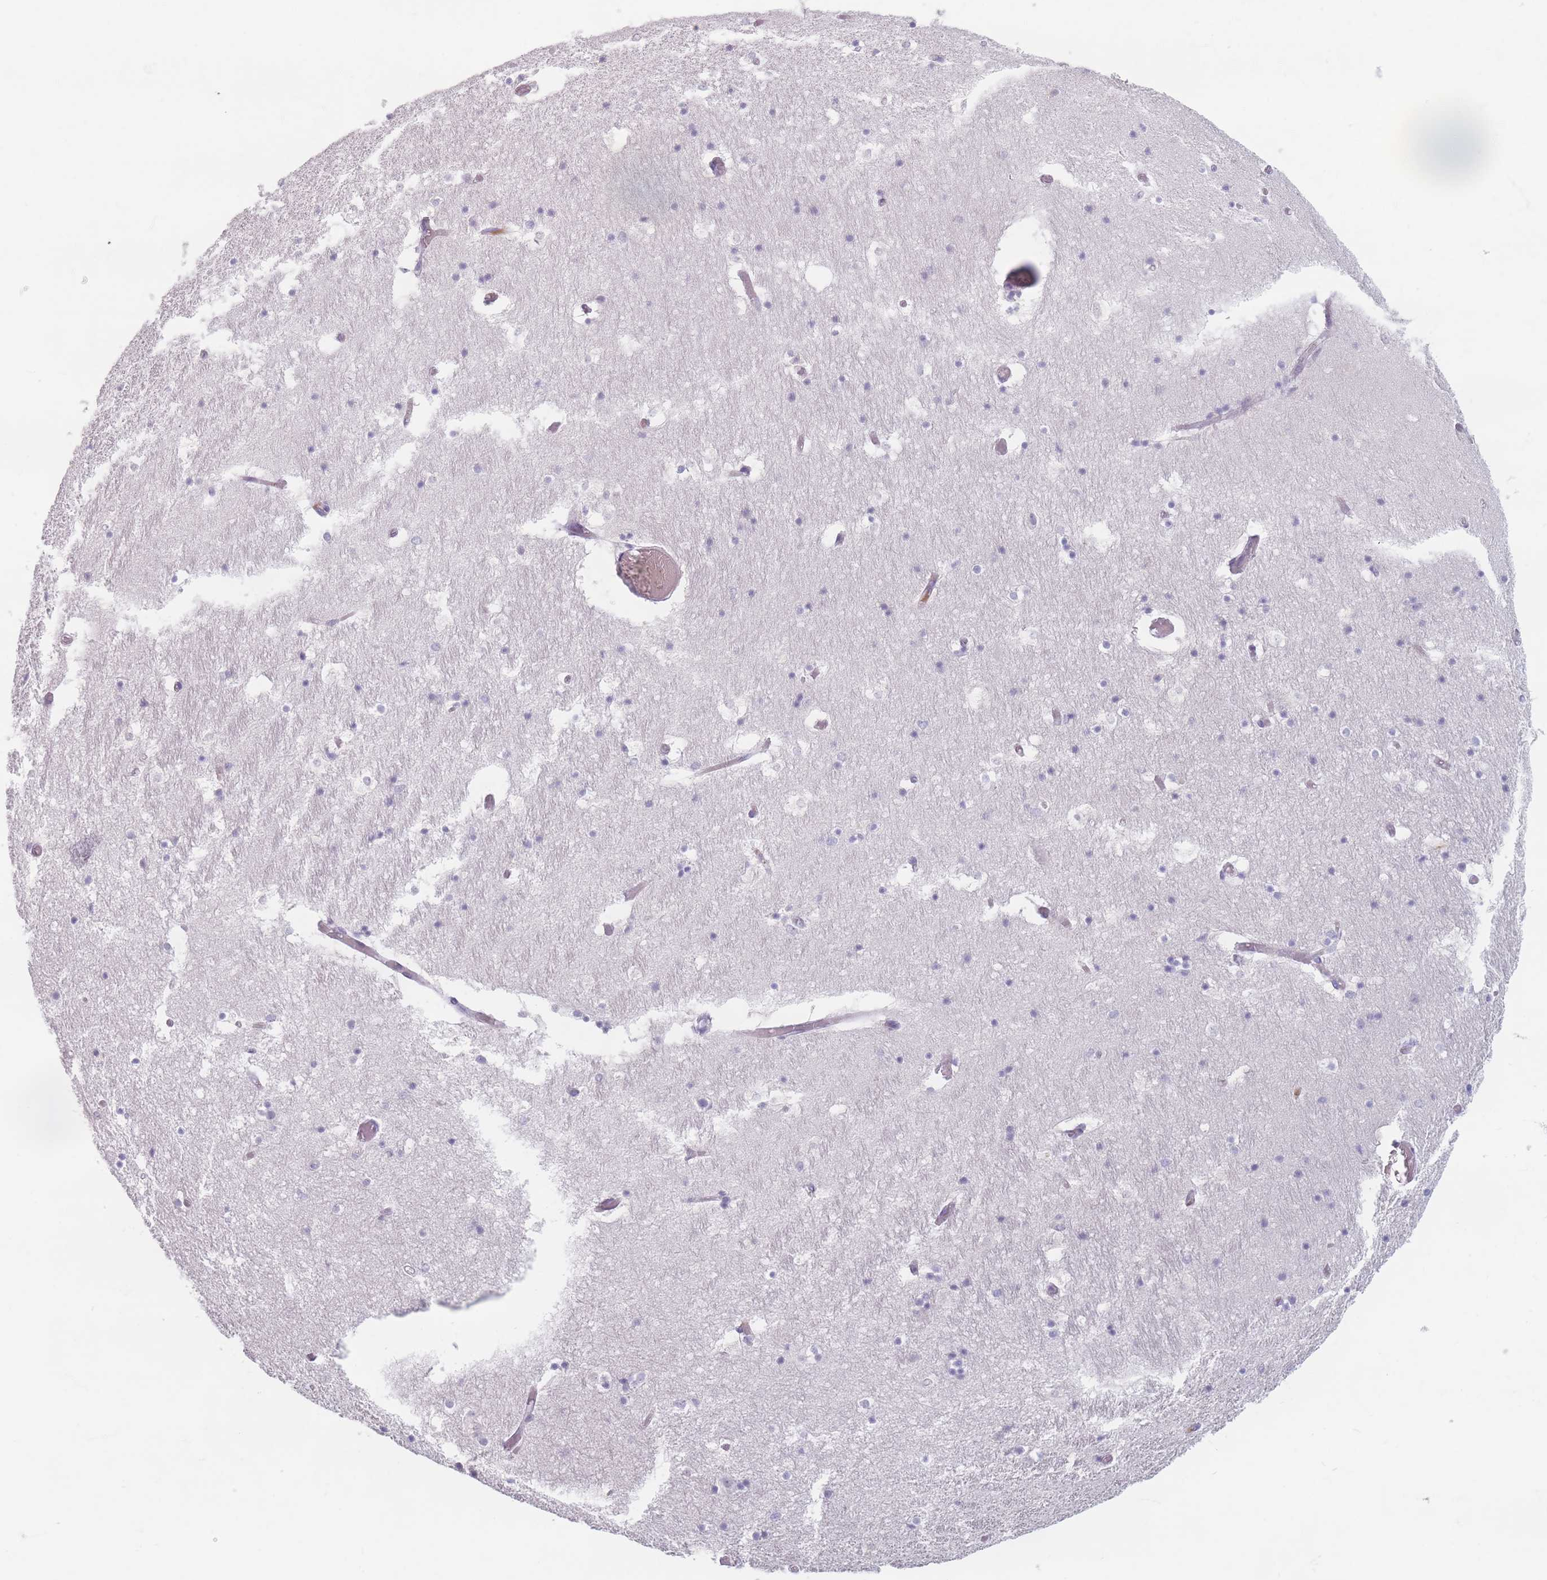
{"staining": {"intensity": "negative", "quantity": "none", "location": "none"}, "tissue": "hippocampus", "cell_type": "Glial cells", "image_type": "normal", "snomed": [{"axis": "morphology", "description": "Normal tissue, NOS"}, {"axis": "topography", "description": "Hippocampus"}], "caption": "Immunohistochemical staining of benign human hippocampus shows no significant positivity in glial cells.", "gene": "PIGM", "patient": {"sex": "female", "age": 52}}